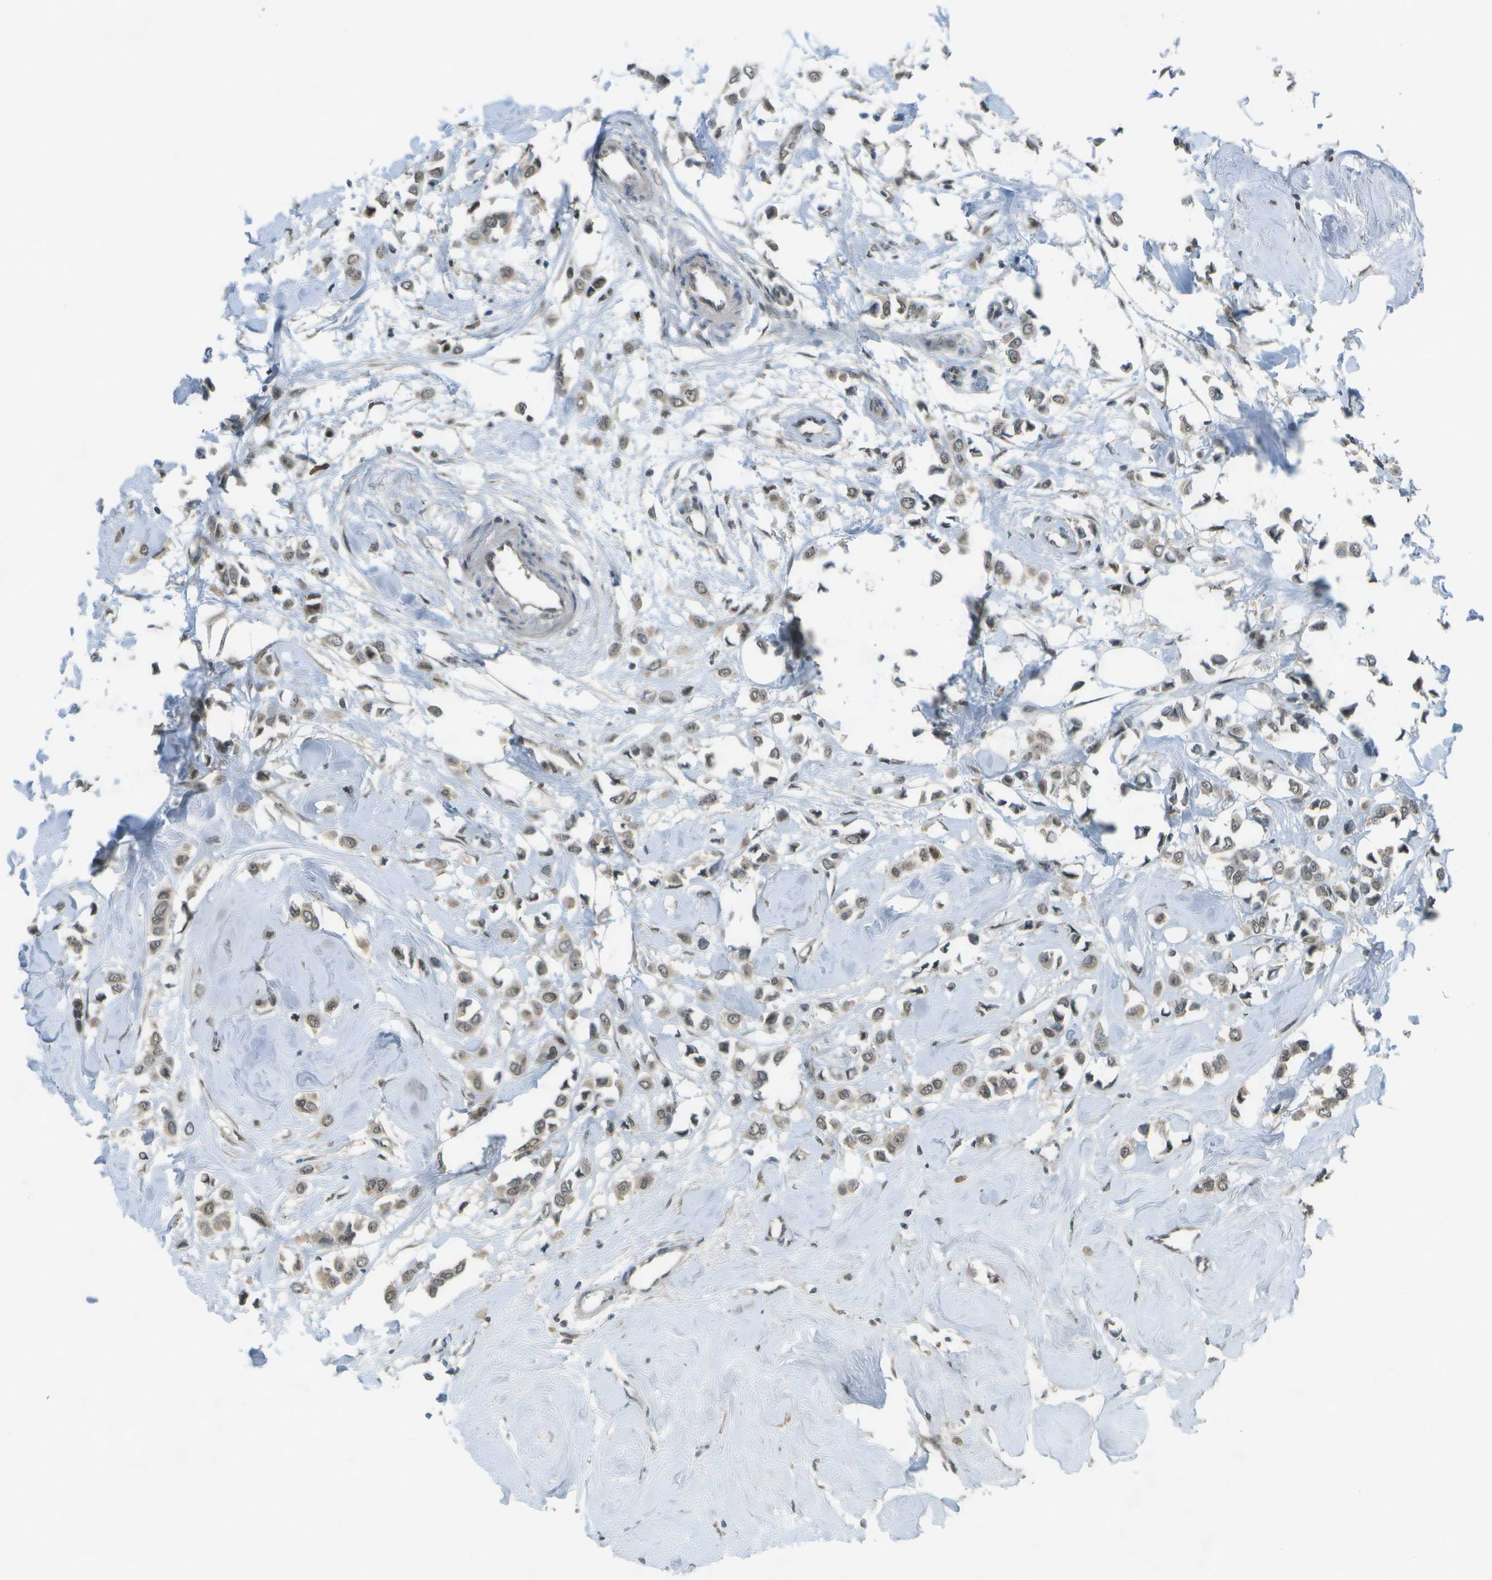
{"staining": {"intensity": "weak", "quantity": ">75%", "location": "cytoplasmic/membranous,nuclear"}, "tissue": "breast cancer", "cell_type": "Tumor cells", "image_type": "cancer", "snomed": [{"axis": "morphology", "description": "Lobular carcinoma"}, {"axis": "topography", "description": "Breast"}], "caption": "A low amount of weak cytoplasmic/membranous and nuclear staining is appreciated in about >75% of tumor cells in breast lobular carcinoma tissue.", "gene": "GANC", "patient": {"sex": "female", "age": 51}}